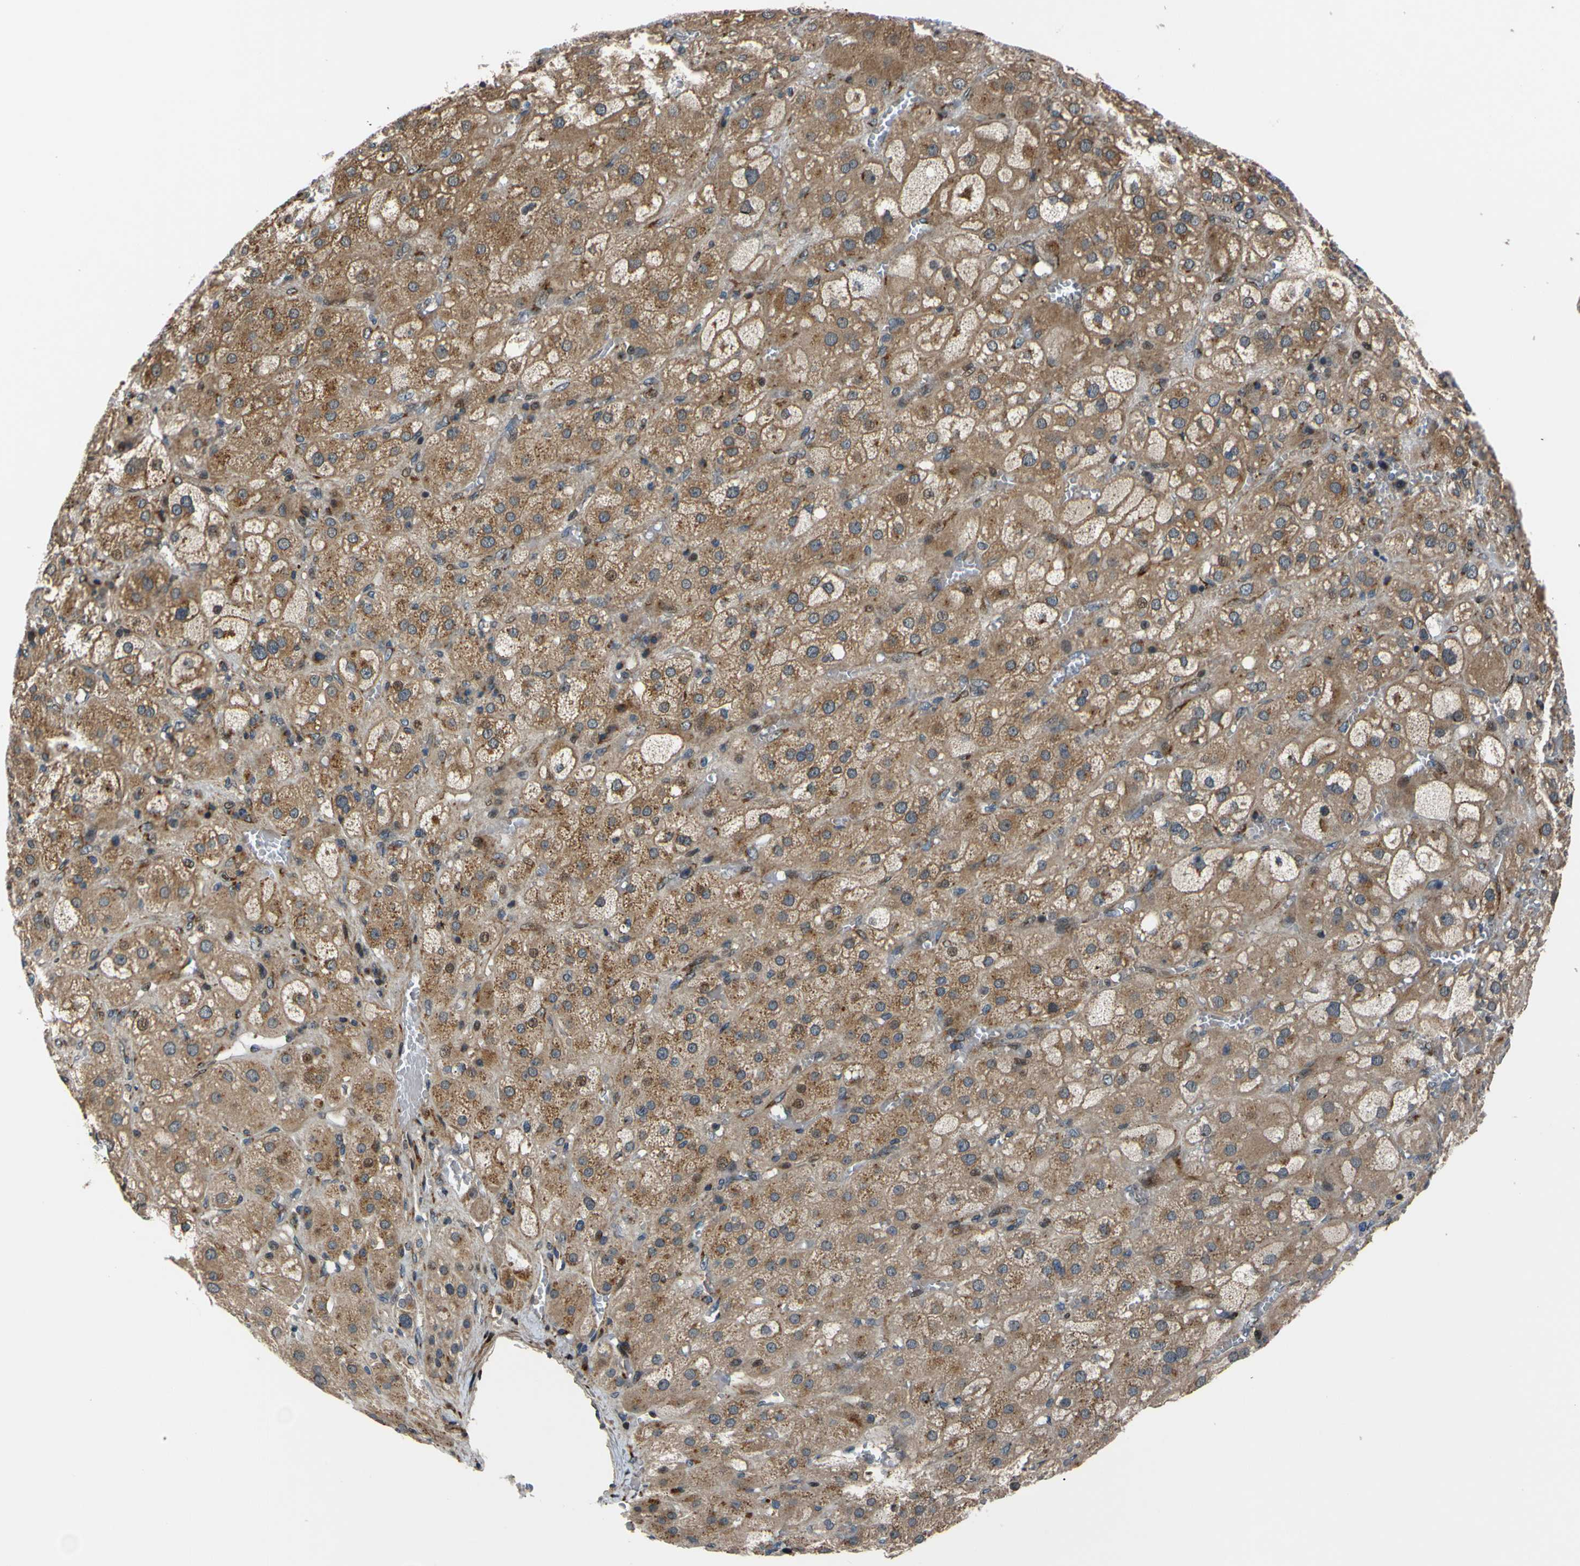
{"staining": {"intensity": "moderate", "quantity": ">75%", "location": "cytoplasmic/membranous,nuclear"}, "tissue": "adrenal gland", "cell_type": "Glandular cells", "image_type": "normal", "snomed": [{"axis": "morphology", "description": "Normal tissue, NOS"}, {"axis": "topography", "description": "Adrenal gland"}], "caption": "Moderate cytoplasmic/membranous,nuclear positivity is seen in about >75% of glandular cells in benign adrenal gland.", "gene": "AKAP9", "patient": {"sex": "female", "age": 47}}